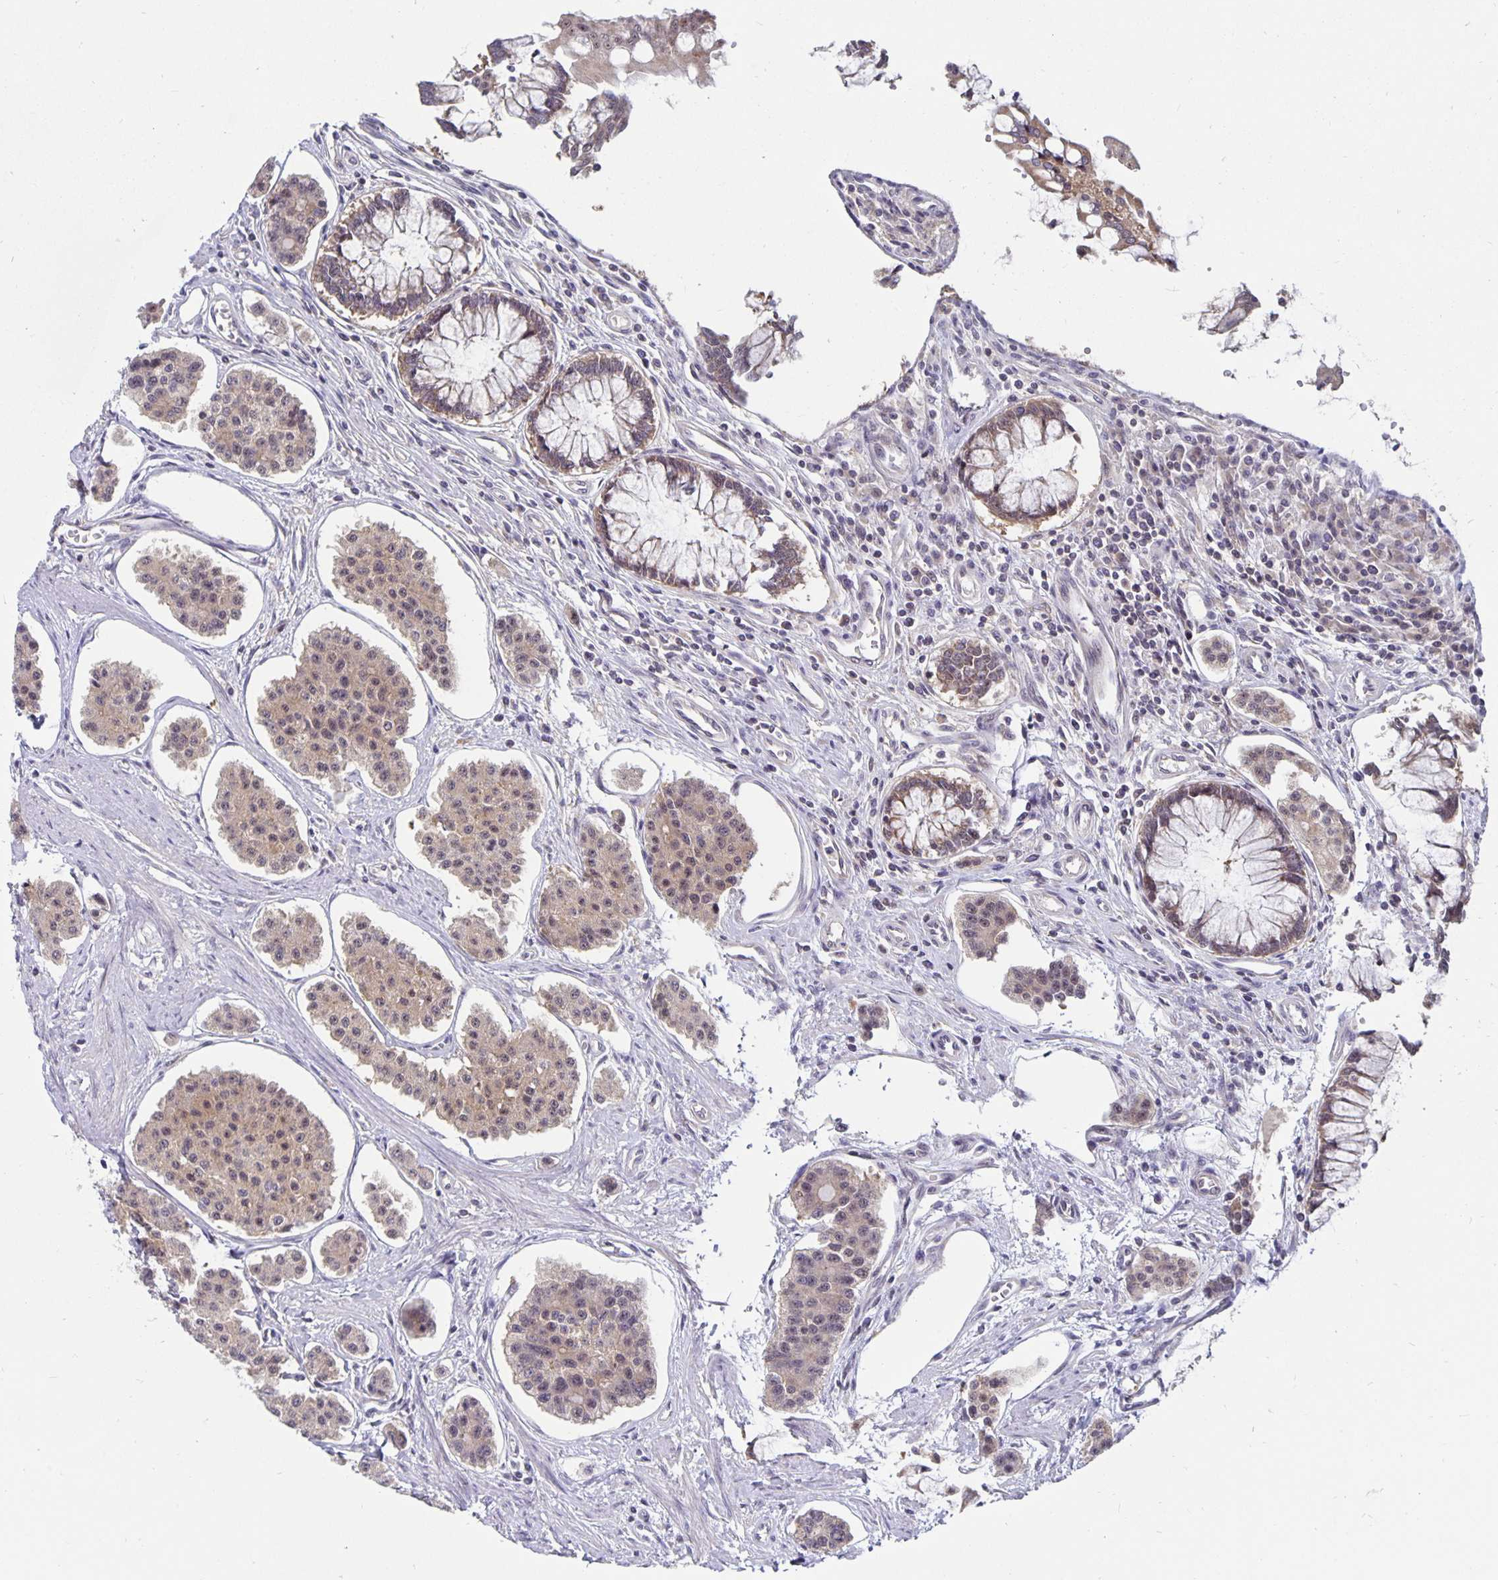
{"staining": {"intensity": "weak", "quantity": ">75%", "location": "cytoplasmic/membranous,nuclear"}, "tissue": "carcinoid", "cell_type": "Tumor cells", "image_type": "cancer", "snomed": [{"axis": "morphology", "description": "Carcinoid, malignant, NOS"}, {"axis": "topography", "description": "Small intestine"}], "caption": "Carcinoid stained with immunohistochemistry (IHC) exhibits weak cytoplasmic/membranous and nuclear expression in approximately >75% of tumor cells.", "gene": "EXOC6B", "patient": {"sex": "female", "age": 65}}